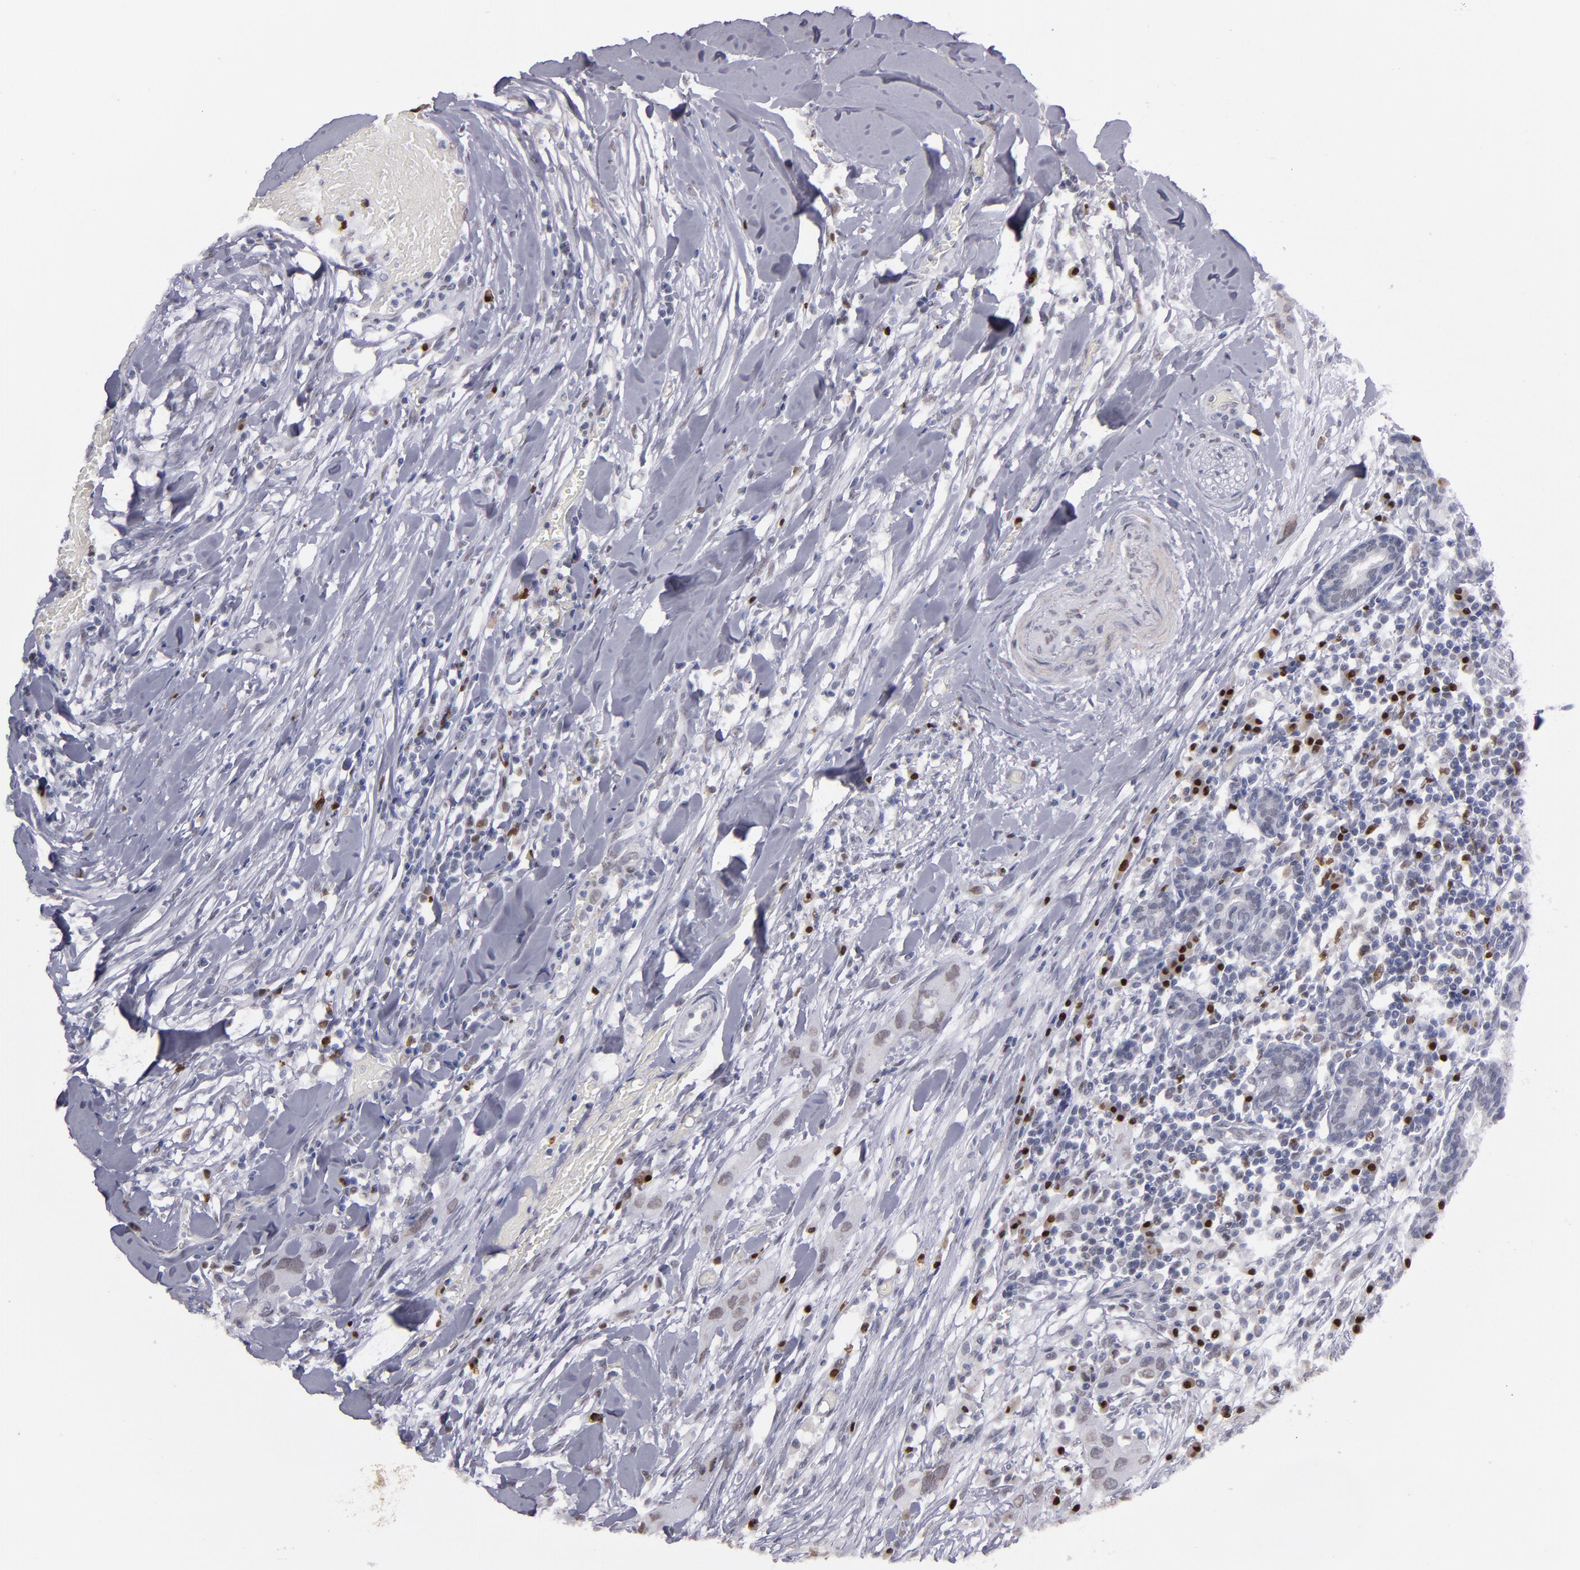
{"staining": {"intensity": "weak", "quantity": "<25%", "location": "nuclear"}, "tissue": "head and neck cancer", "cell_type": "Tumor cells", "image_type": "cancer", "snomed": [{"axis": "morphology", "description": "Neoplasm, malignant, NOS"}, {"axis": "topography", "description": "Salivary gland"}, {"axis": "topography", "description": "Head-Neck"}], "caption": "The immunohistochemistry (IHC) histopathology image has no significant positivity in tumor cells of head and neck cancer tissue.", "gene": "IRF4", "patient": {"sex": "male", "age": 43}}